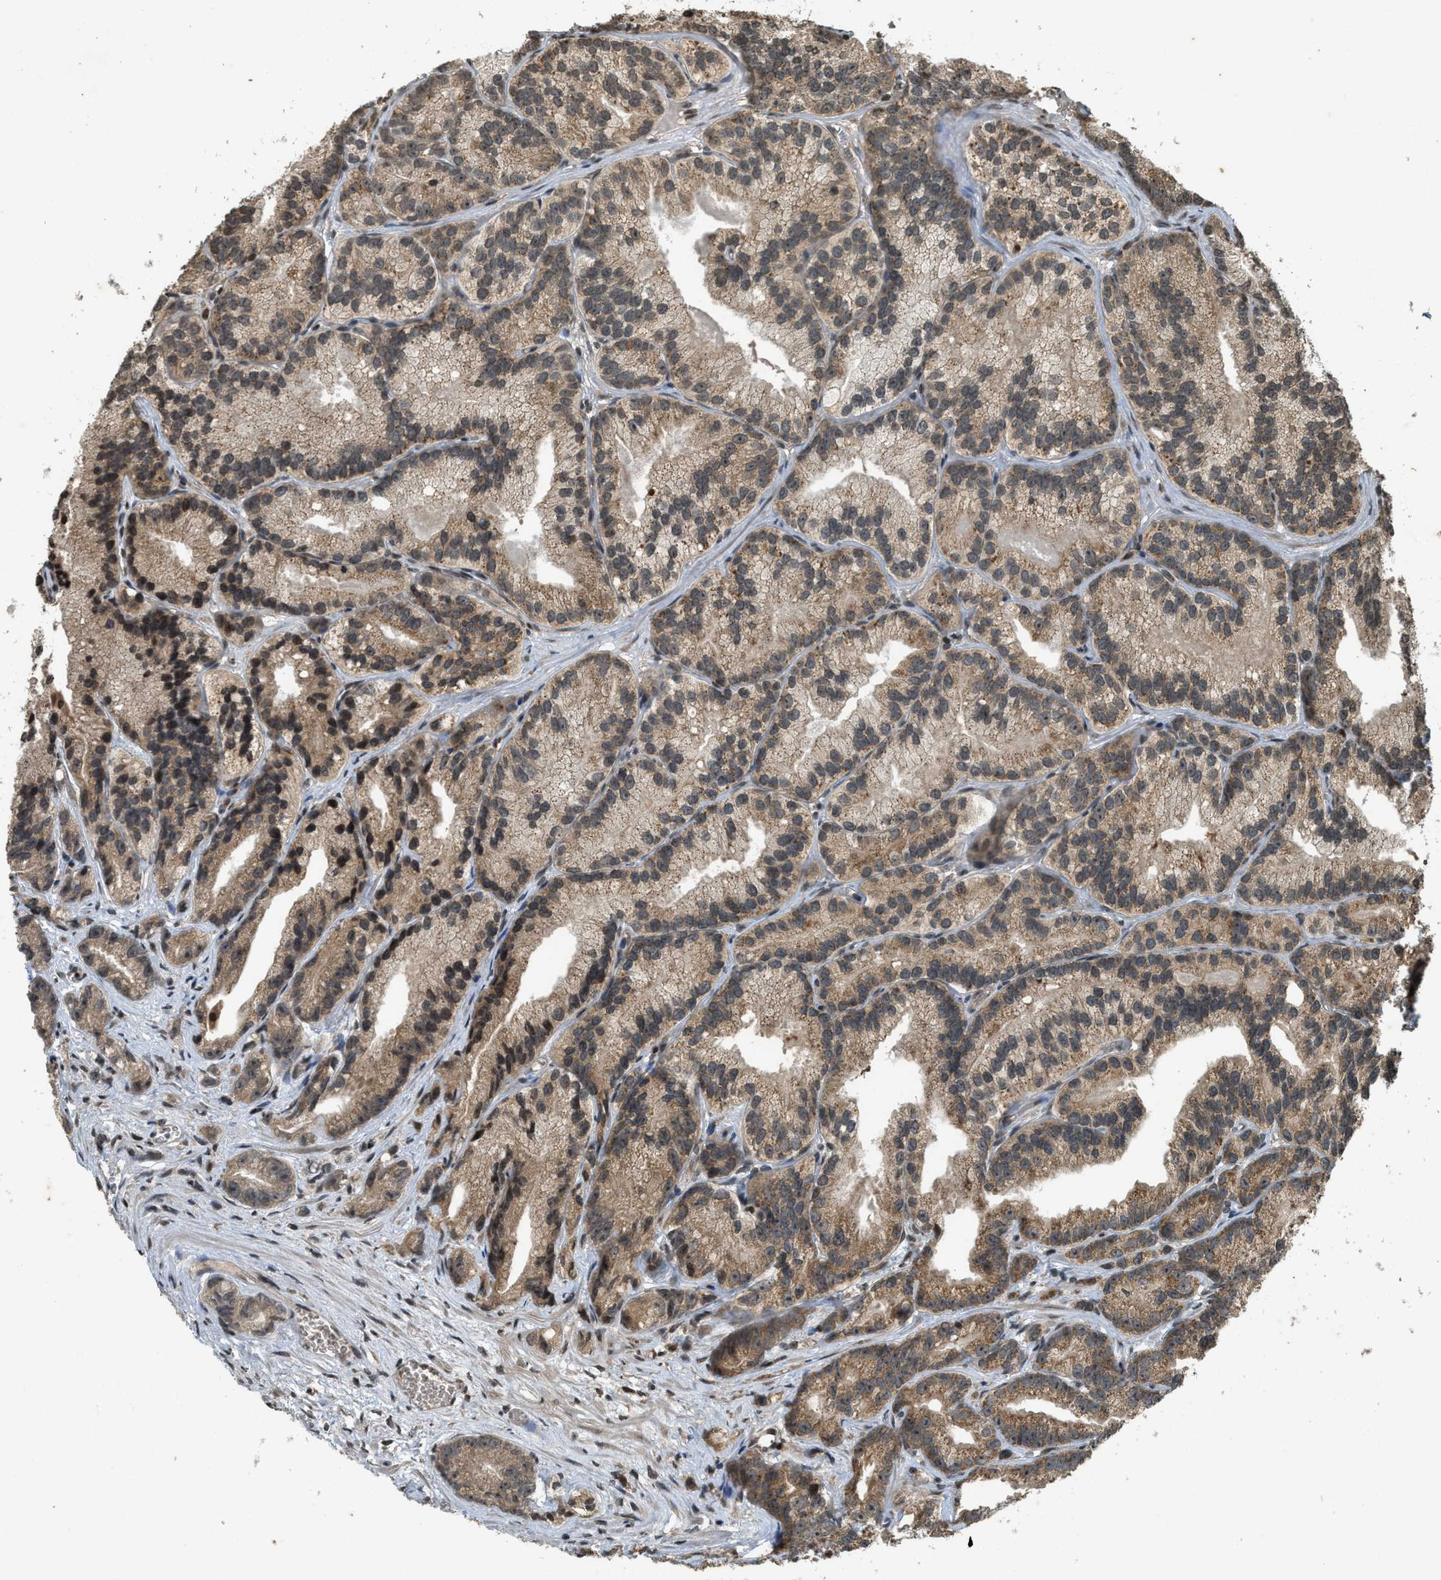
{"staining": {"intensity": "moderate", "quantity": ">75%", "location": "cytoplasmic/membranous,nuclear"}, "tissue": "prostate cancer", "cell_type": "Tumor cells", "image_type": "cancer", "snomed": [{"axis": "morphology", "description": "Adenocarcinoma, Low grade"}, {"axis": "topography", "description": "Prostate"}], "caption": "Immunohistochemical staining of prostate low-grade adenocarcinoma shows moderate cytoplasmic/membranous and nuclear protein positivity in approximately >75% of tumor cells.", "gene": "SIAH1", "patient": {"sex": "male", "age": 89}}